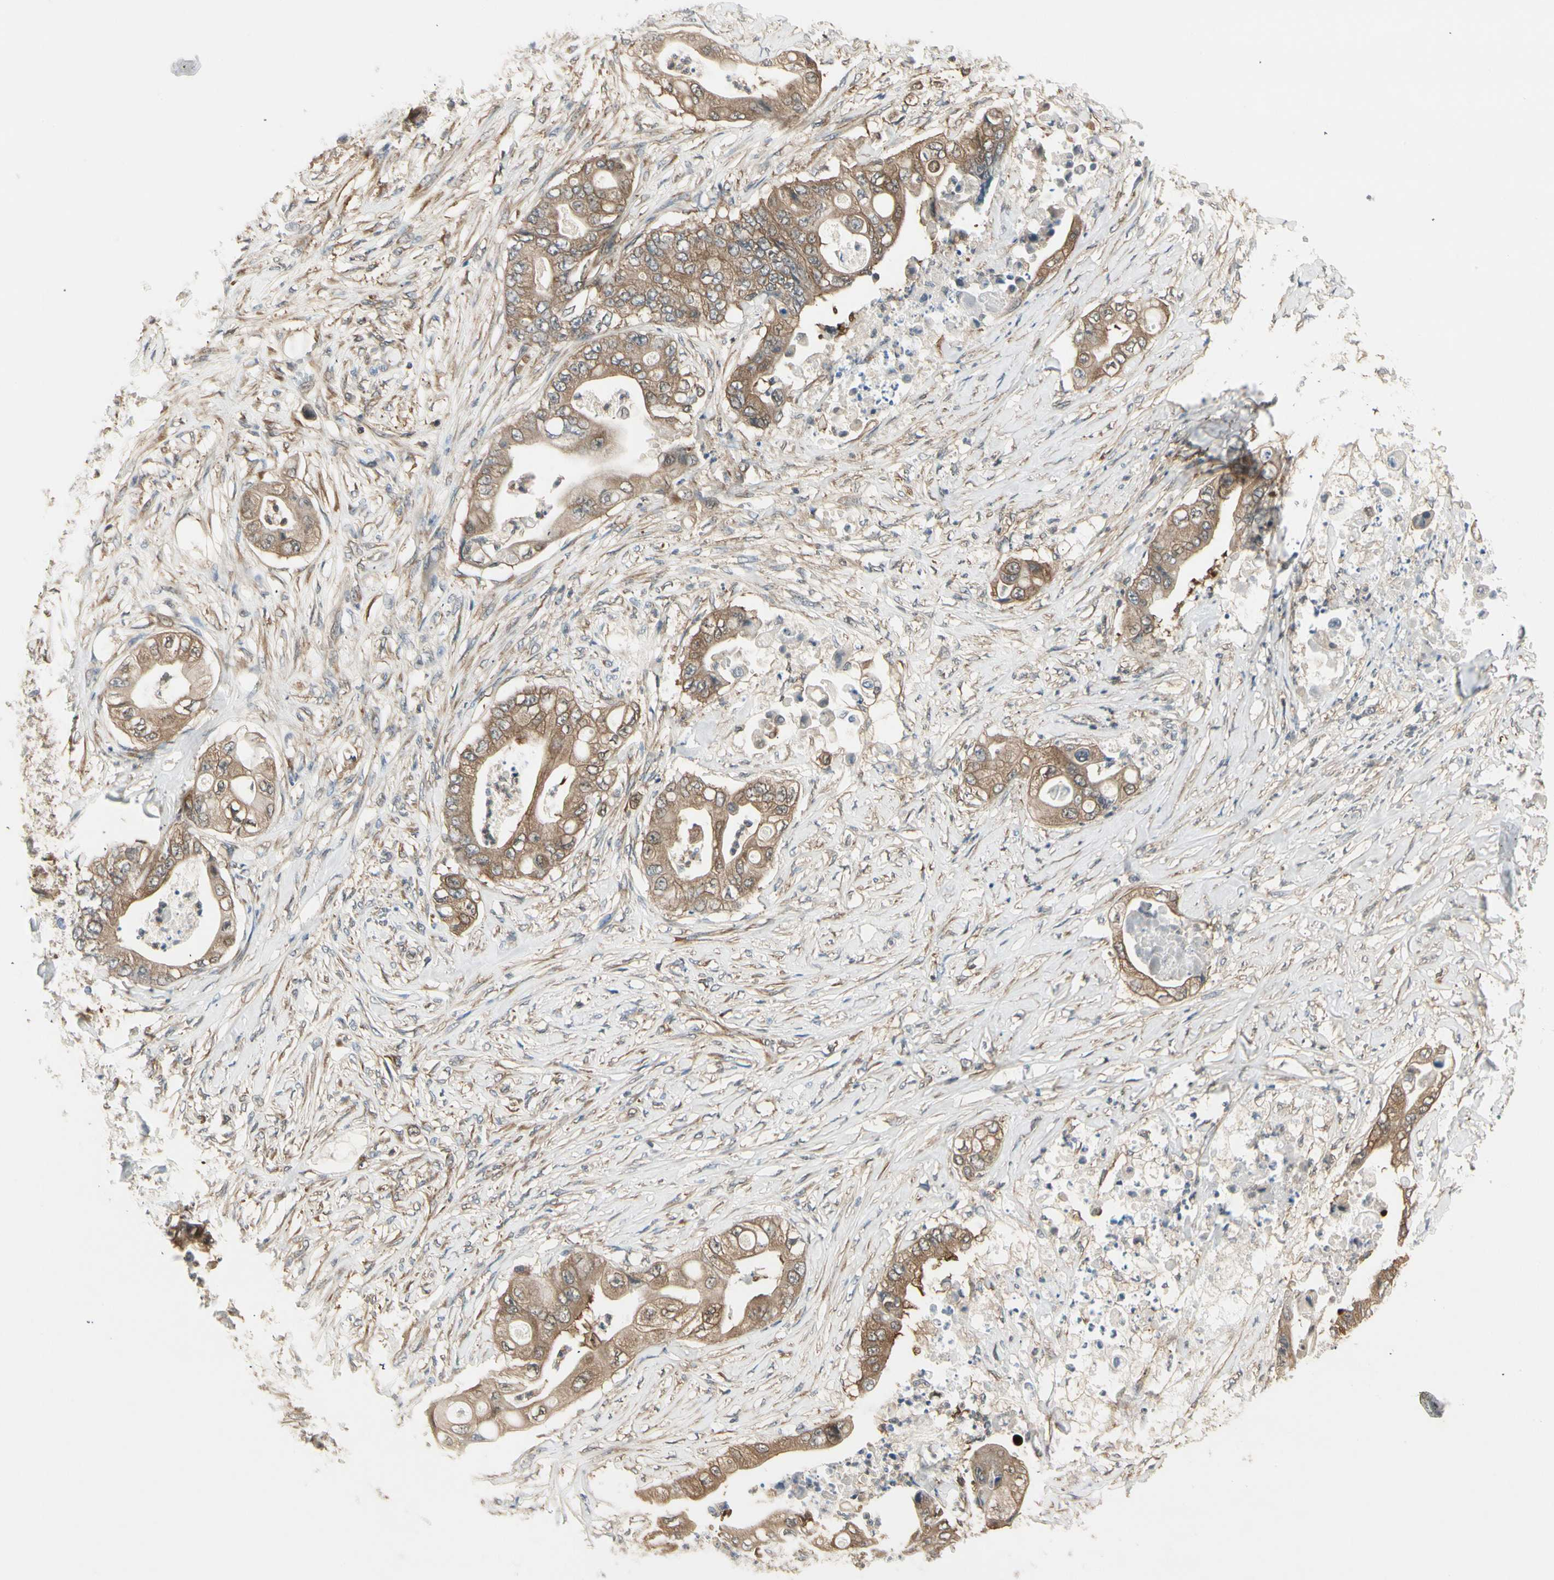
{"staining": {"intensity": "moderate", "quantity": ">75%", "location": "cytoplasmic/membranous"}, "tissue": "stomach cancer", "cell_type": "Tumor cells", "image_type": "cancer", "snomed": [{"axis": "morphology", "description": "Adenocarcinoma, NOS"}, {"axis": "topography", "description": "Stomach"}], "caption": "Stomach cancer (adenocarcinoma) stained with immunohistochemistry (IHC) exhibits moderate cytoplasmic/membranous expression in about >75% of tumor cells. Ihc stains the protein in brown and the nuclei are stained blue.", "gene": "OXSR1", "patient": {"sex": "female", "age": 73}}